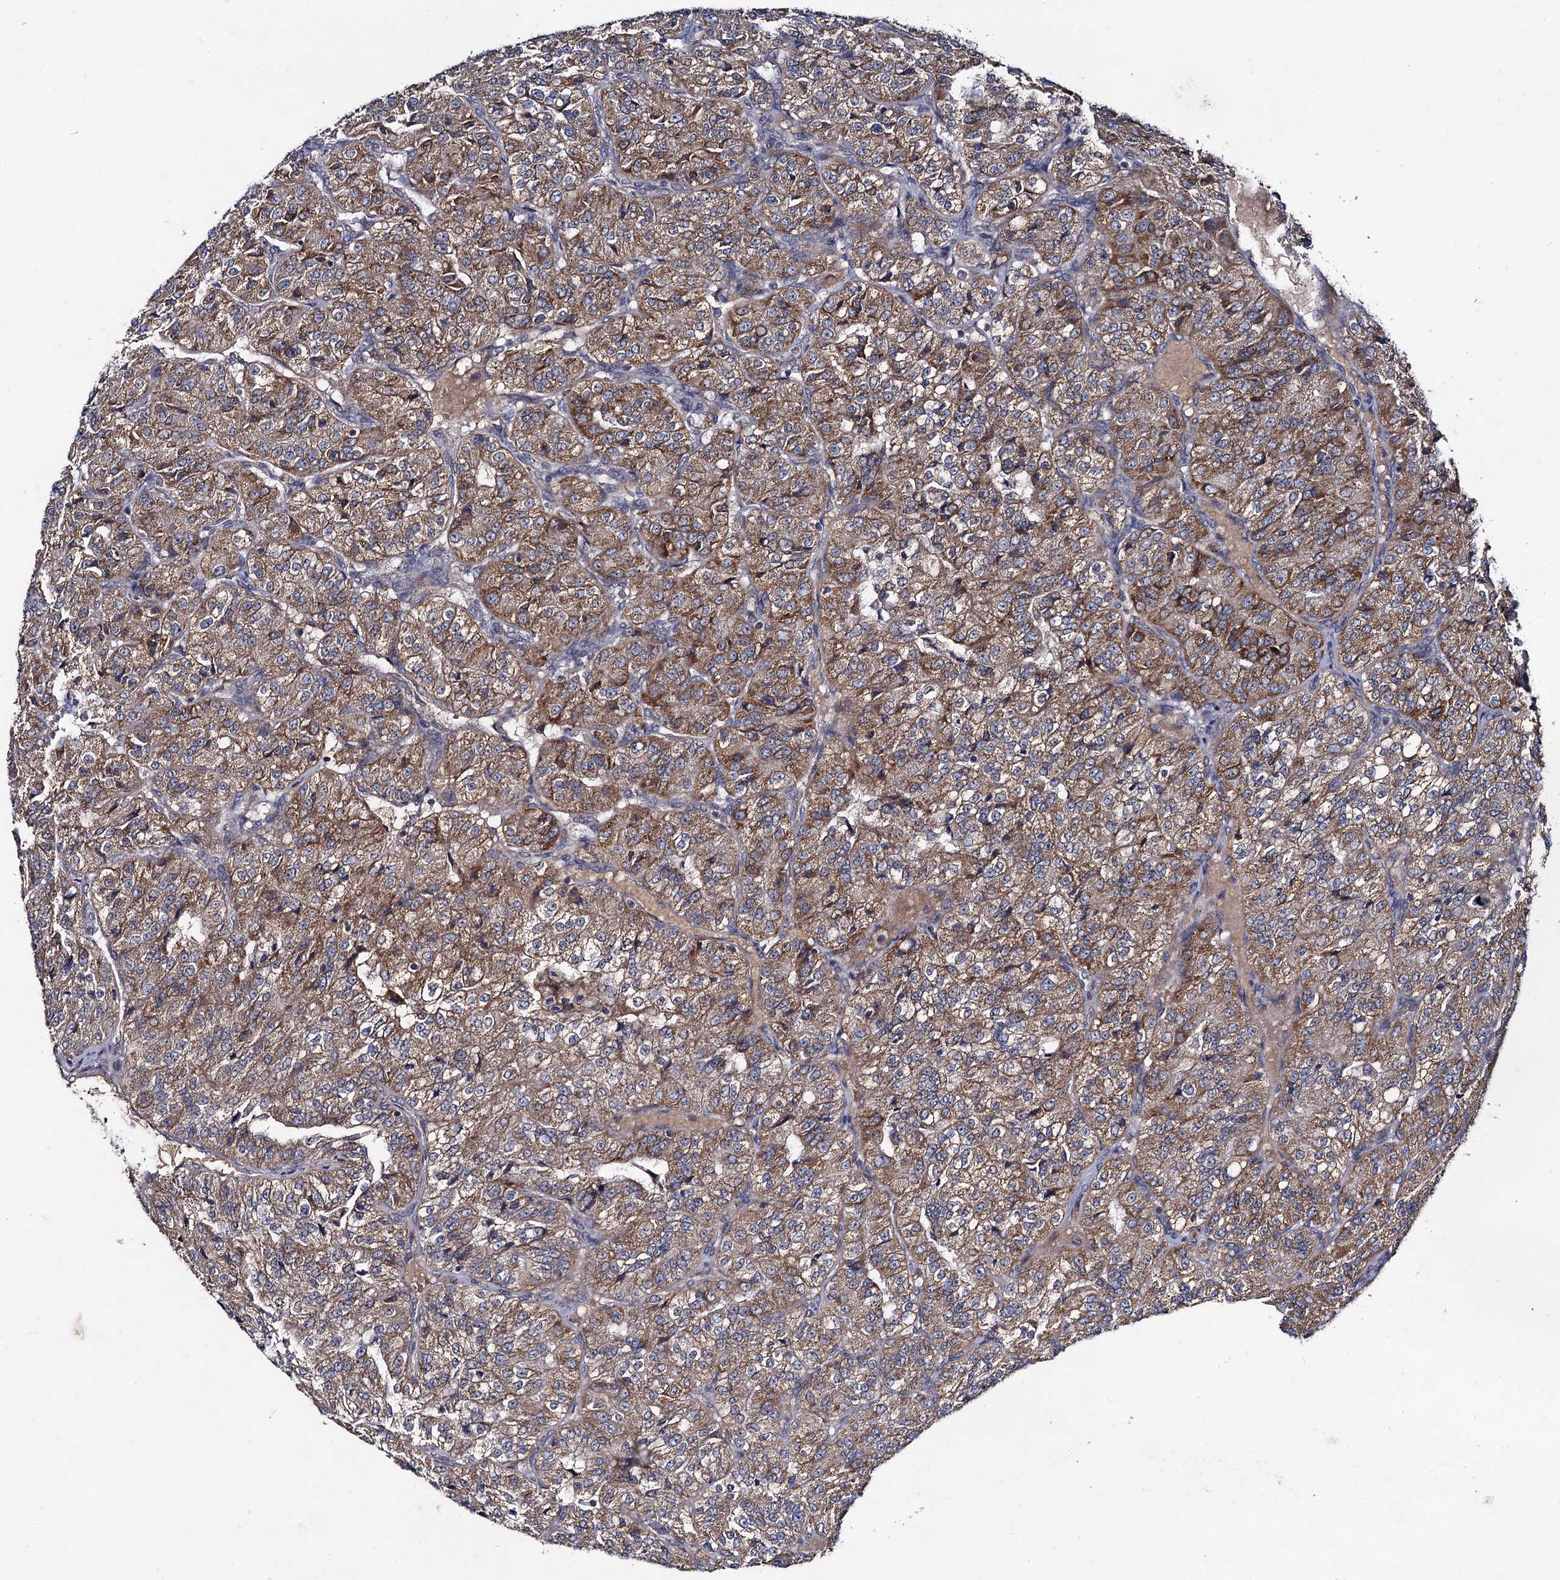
{"staining": {"intensity": "moderate", "quantity": ">75%", "location": "cytoplasmic/membranous"}, "tissue": "renal cancer", "cell_type": "Tumor cells", "image_type": "cancer", "snomed": [{"axis": "morphology", "description": "Adenocarcinoma, NOS"}, {"axis": "topography", "description": "Kidney"}], "caption": "Renal adenocarcinoma tissue demonstrates moderate cytoplasmic/membranous staining in about >75% of tumor cells, visualized by immunohistochemistry. (IHC, brightfield microscopy, high magnification).", "gene": "VPS37D", "patient": {"sex": "female", "age": 63}}